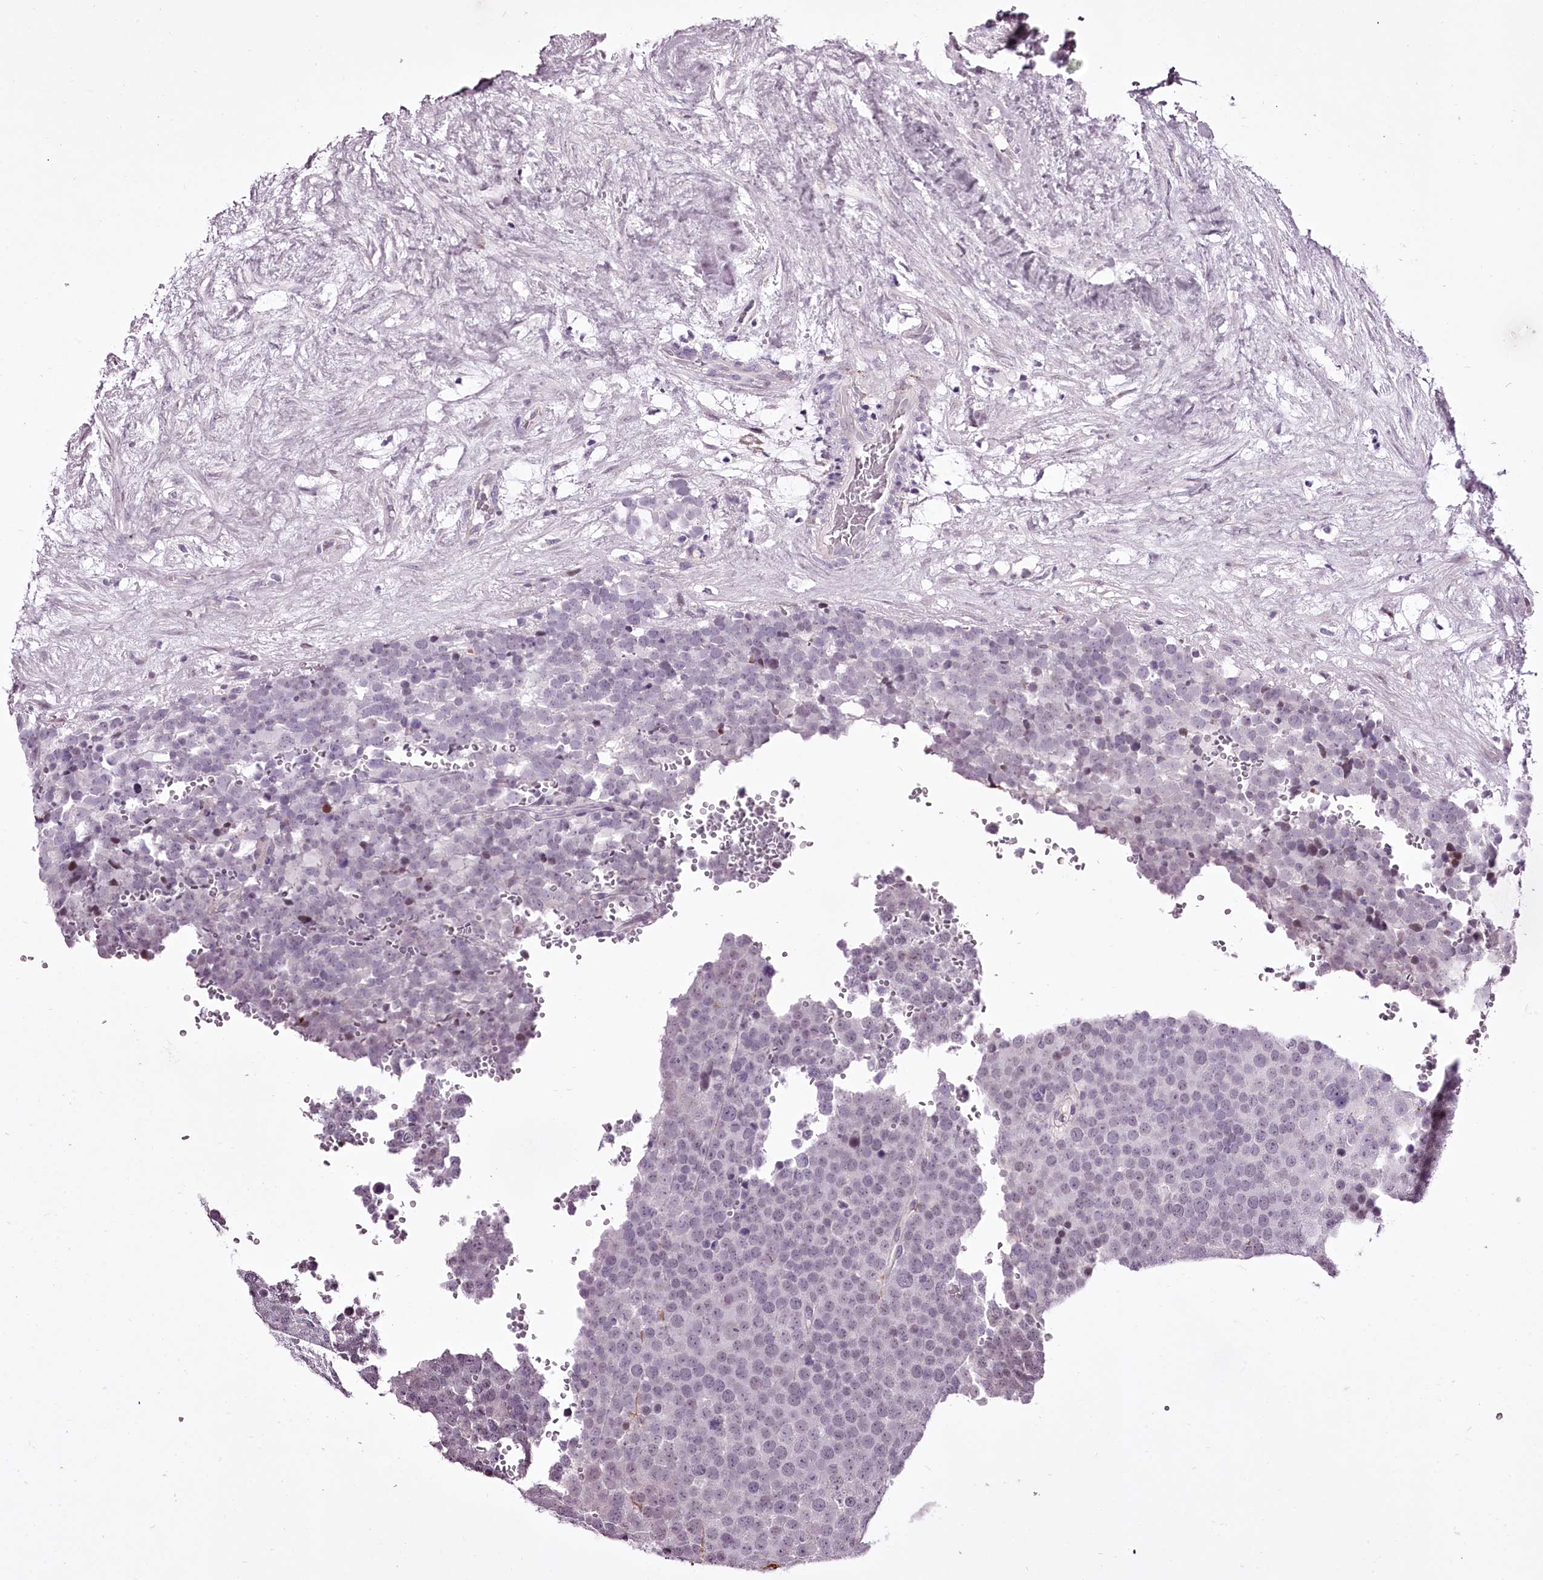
{"staining": {"intensity": "negative", "quantity": "none", "location": "none"}, "tissue": "testis cancer", "cell_type": "Tumor cells", "image_type": "cancer", "snomed": [{"axis": "morphology", "description": "Seminoma, NOS"}, {"axis": "topography", "description": "Testis"}], "caption": "This is a micrograph of immunohistochemistry staining of testis seminoma, which shows no positivity in tumor cells.", "gene": "C1orf56", "patient": {"sex": "male", "age": 71}}